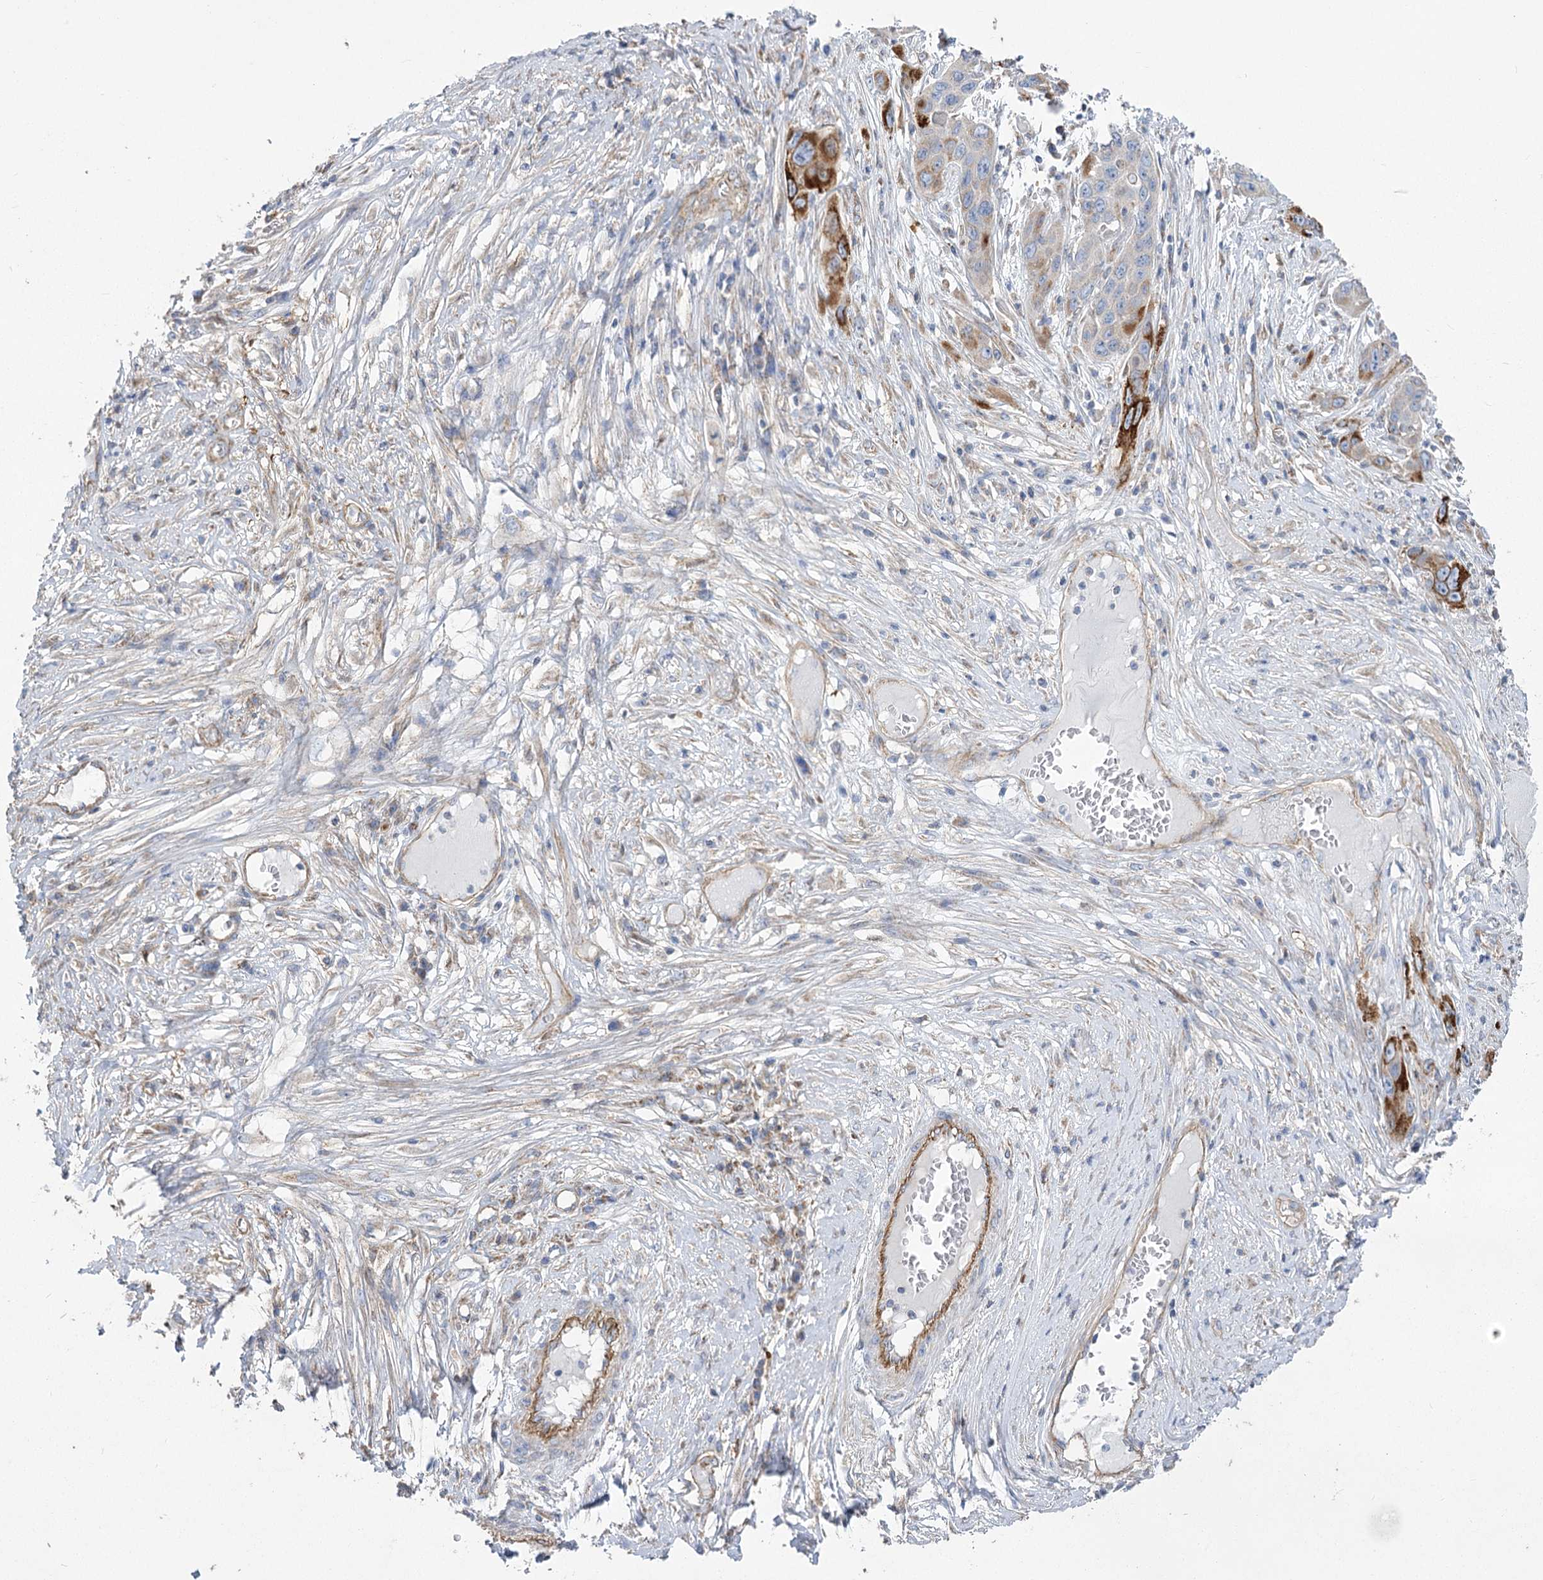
{"staining": {"intensity": "strong", "quantity": "<25%", "location": "cytoplasmic/membranous"}, "tissue": "skin cancer", "cell_type": "Tumor cells", "image_type": "cancer", "snomed": [{"axis": "morphology", "description": "Squamous cell carcinoma, NOS"}, {"axis": "topography", "description": "Skin"}], "caption": "Protein analysis of skin cancer (squamous cell carcinoma) tissue reveals strong cytoplasmic/membranous positivity in about <25% of tumor cells.", "gene": "RMDN2", "patient": {"sex": "male", "age": 55}}